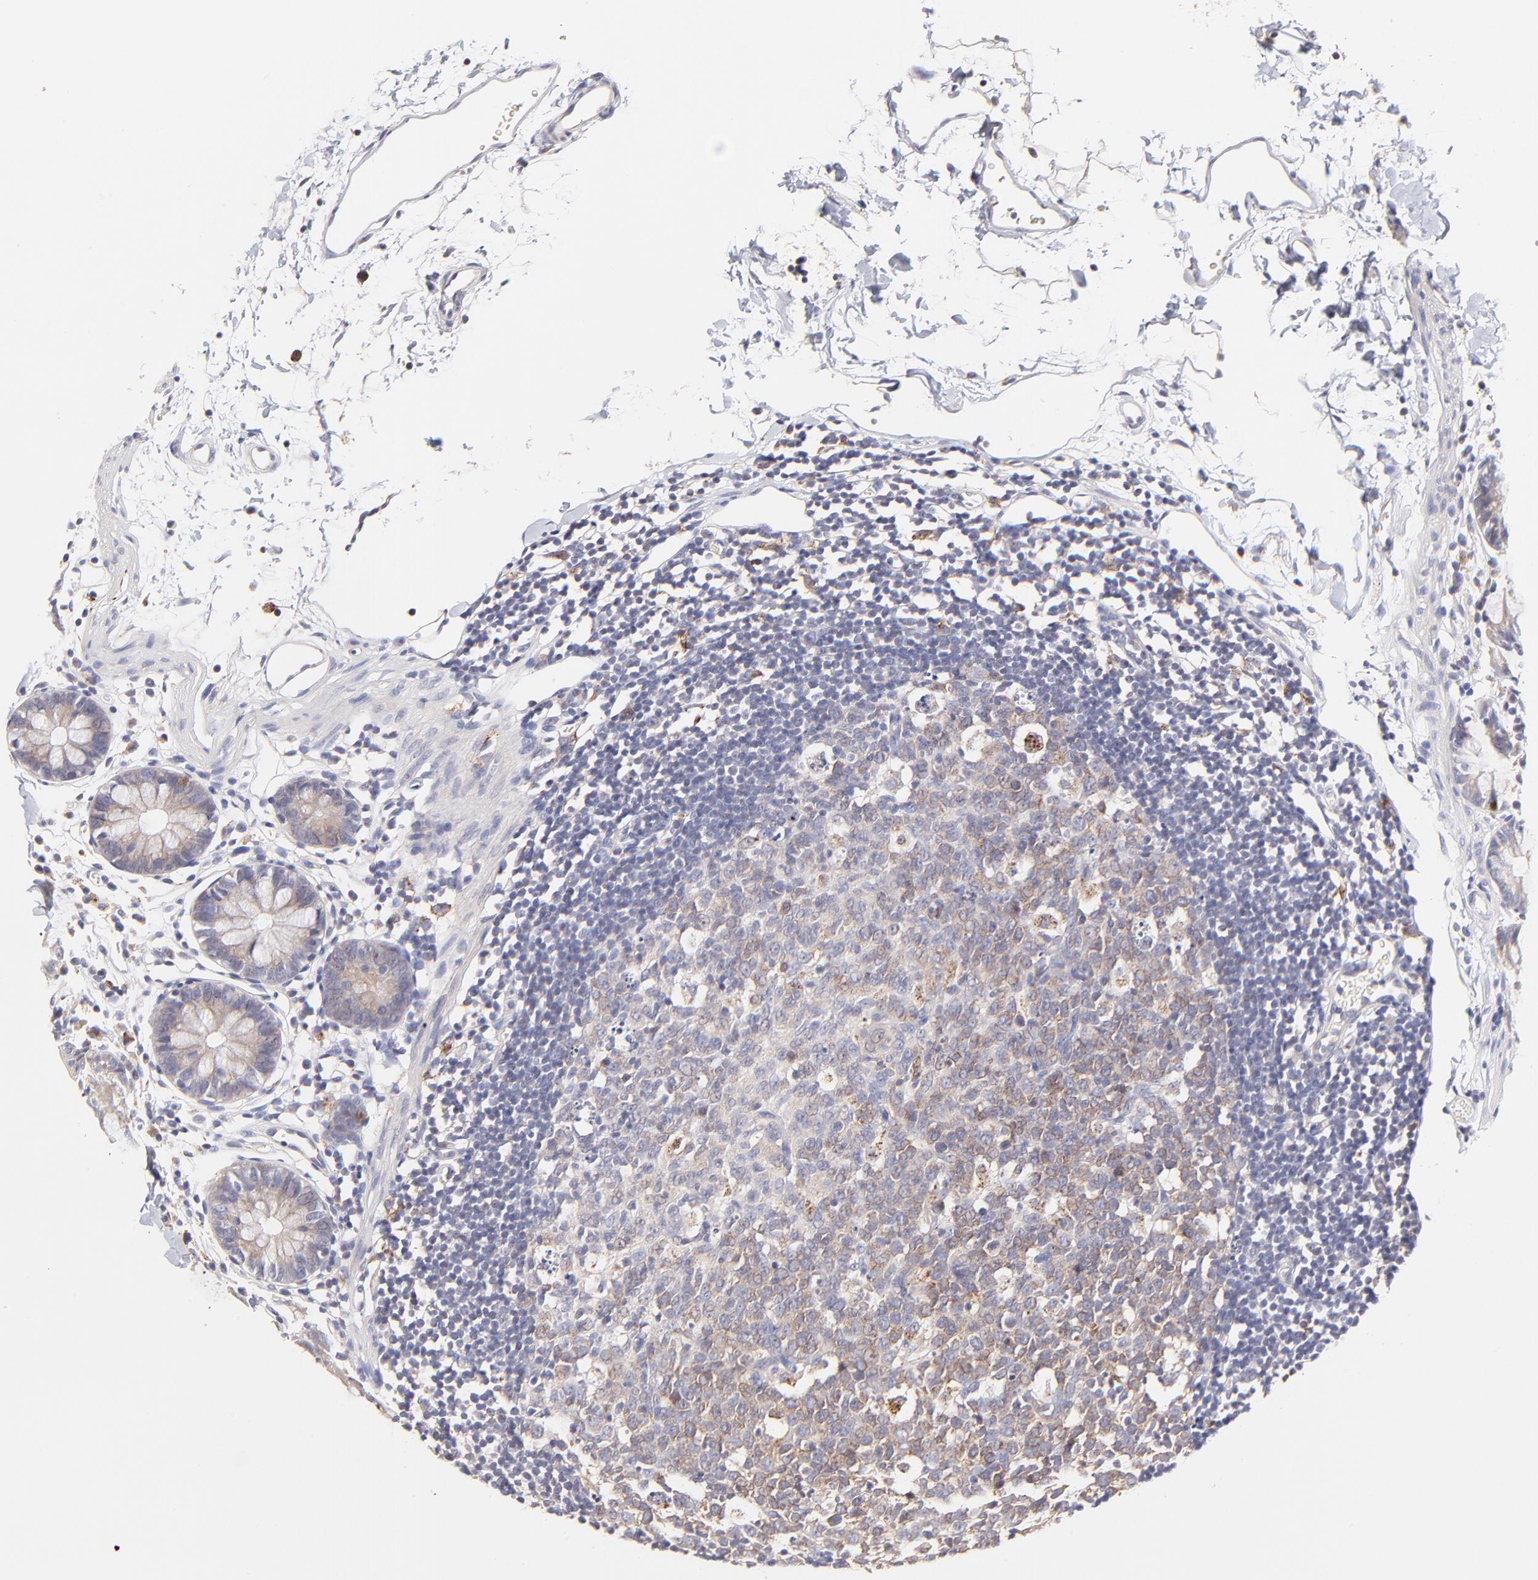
{"staining": {"intensity": "negative", "quantity": "none", "location": "none"}, "tissue": "colon", "cell_type": "Endothelial cells", "image_type": "normal", "snomed": [{"axis": "morphology", "description": "Normal tissue, NOS"}, {"axis": "topography", "description": "Colon"}], "caption": "The micrograph shows no staining of endothelial cells in normal colon. (Stains: DAB immunohistochemistry (IHC) with hematoxylin counter stain, Microscopy: brightfield microscopy at high magnification).", "gene": "GCSAM", "patient": {"sex": "male", "age": 14}}